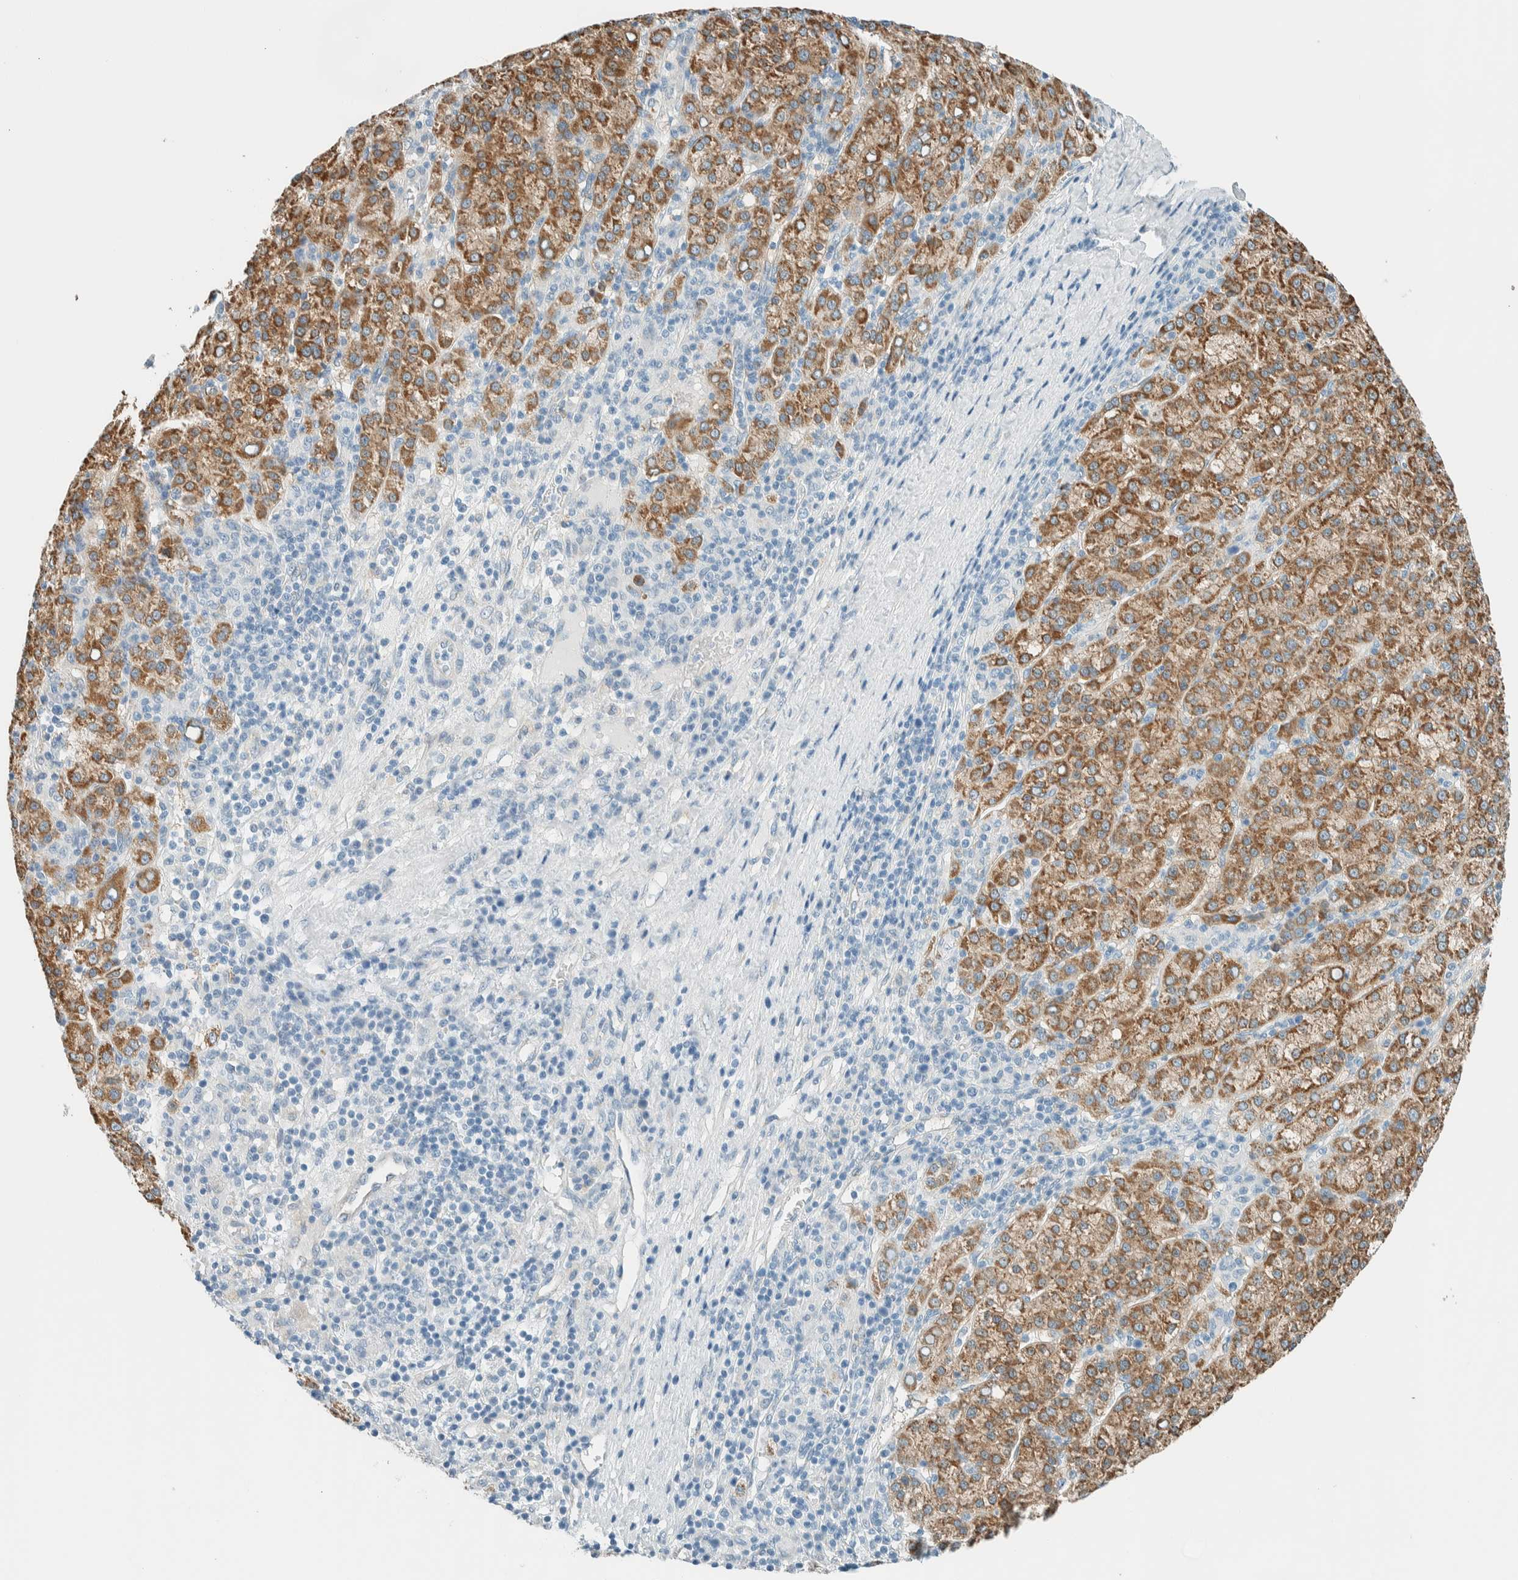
{"staining": {"intensity": "moderate", "quantity": ">75%", "location": "cytoplasmic/membranous"}, "tissue": "liver cancer", "cell_type": "Tumor cells", "image_type": "cancer", "snomed": [{"axis": "morphology", "description": "Carcinoma, Hepatocellular, NOS"}, {"axis": "topography", "description": "Liver"}], "caption": "Liver cancer tissue reveals moderate cytoplasmic/membranous expression in about >75% of tumor cells", "gene": "ALDH7A1", "patient": {"sex": "female", "age": 58}}